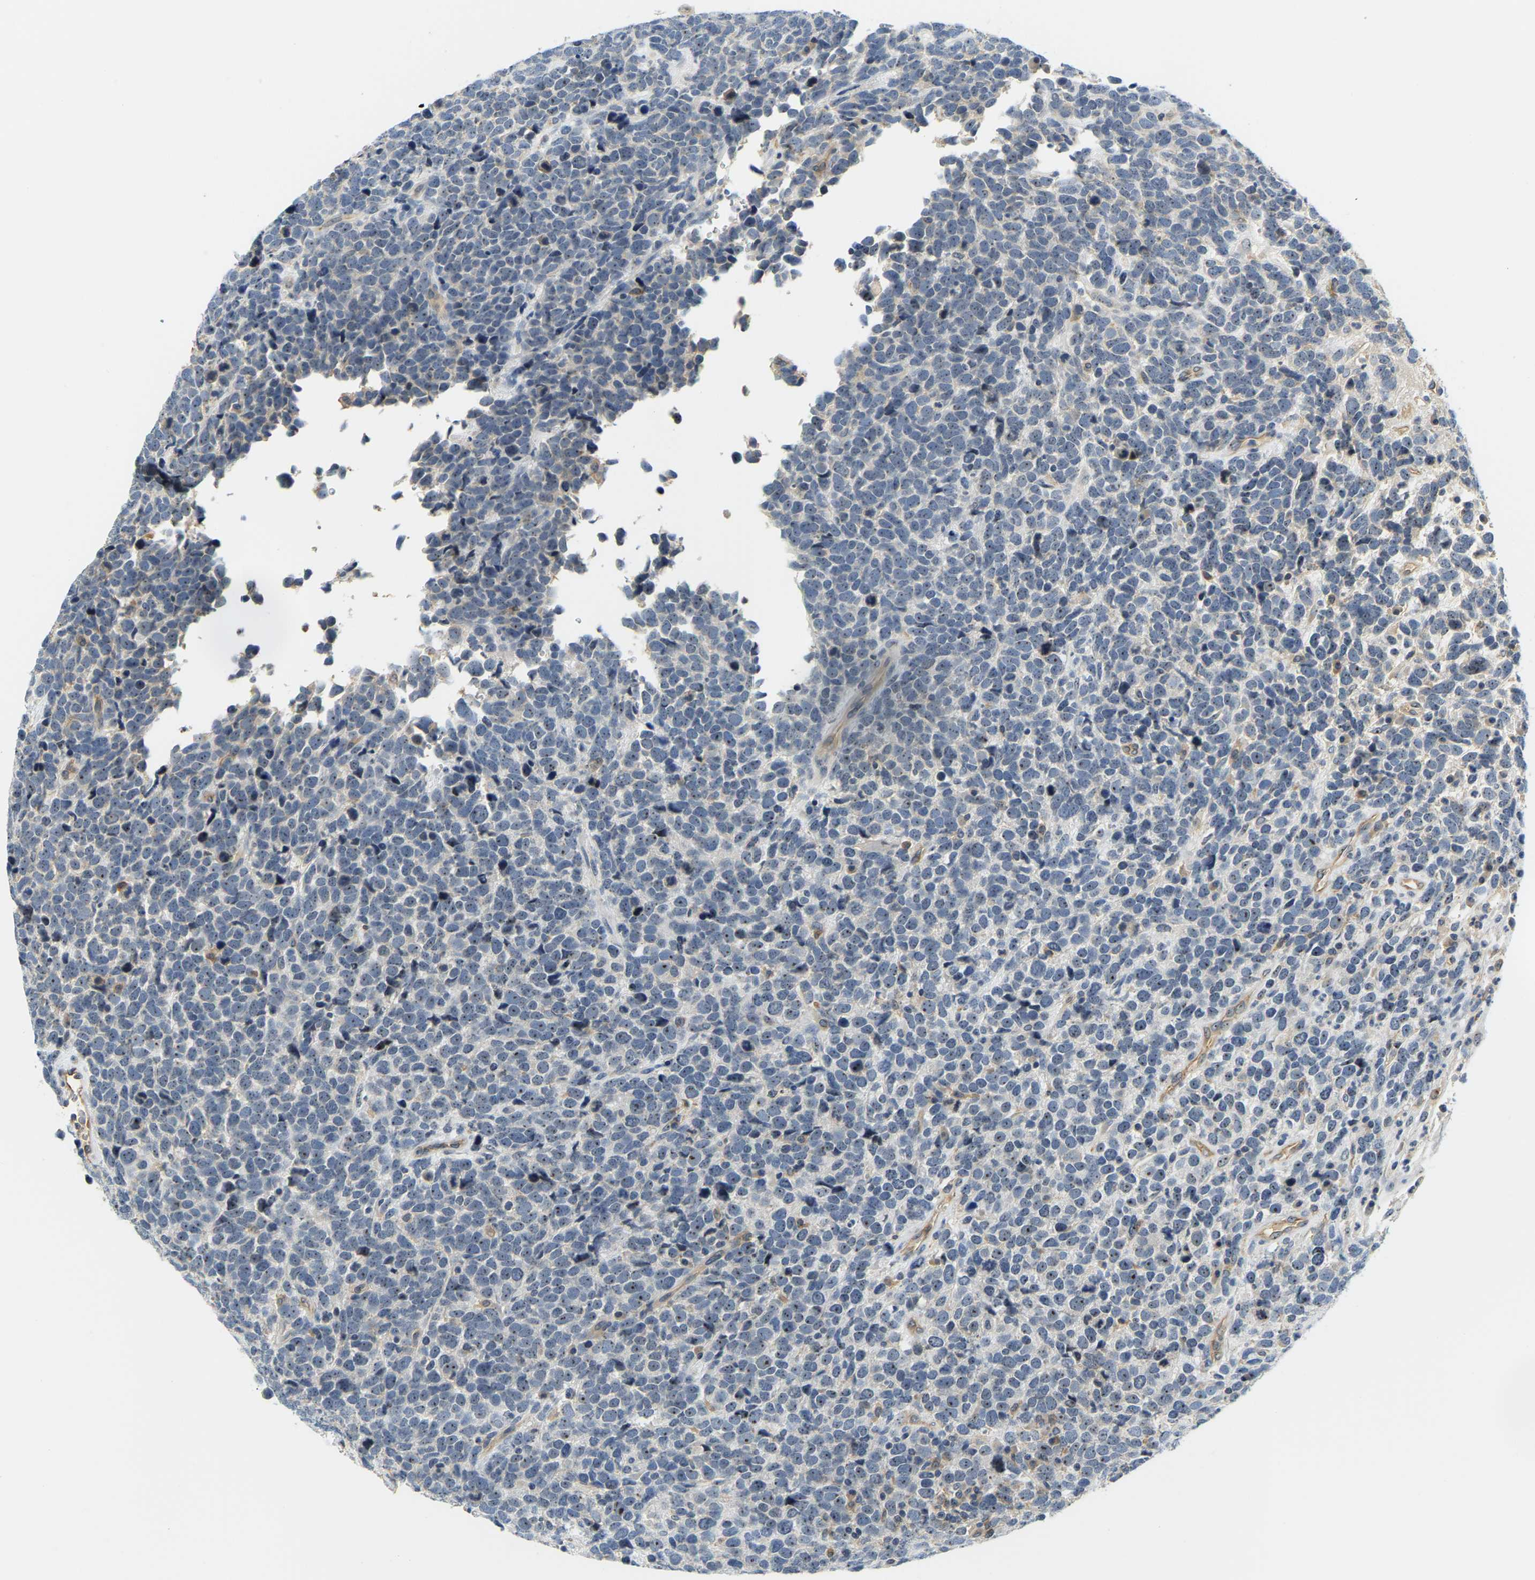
{"staining": {"intensity": "weak", "quantity": "25%-75%", "location": "nuclear"}, "tissue": "urothelial cancer", "cell_type": "Tumor cells", "image_type": "cancer", "snomed": [{"axis": "morphology", "description": "Urothelial carcinoma, High grade"}, {"axis": "topography", "description": "Urinary bladder"}], "caption": "Brown immunohistochemical staining in human urothelial carcinoma (high-grade) exhibits weak nuclear staining in about 25%-75% of tumor cells.", "gene": "RRP1", "patient": {"sex": "female", "age": 82}}